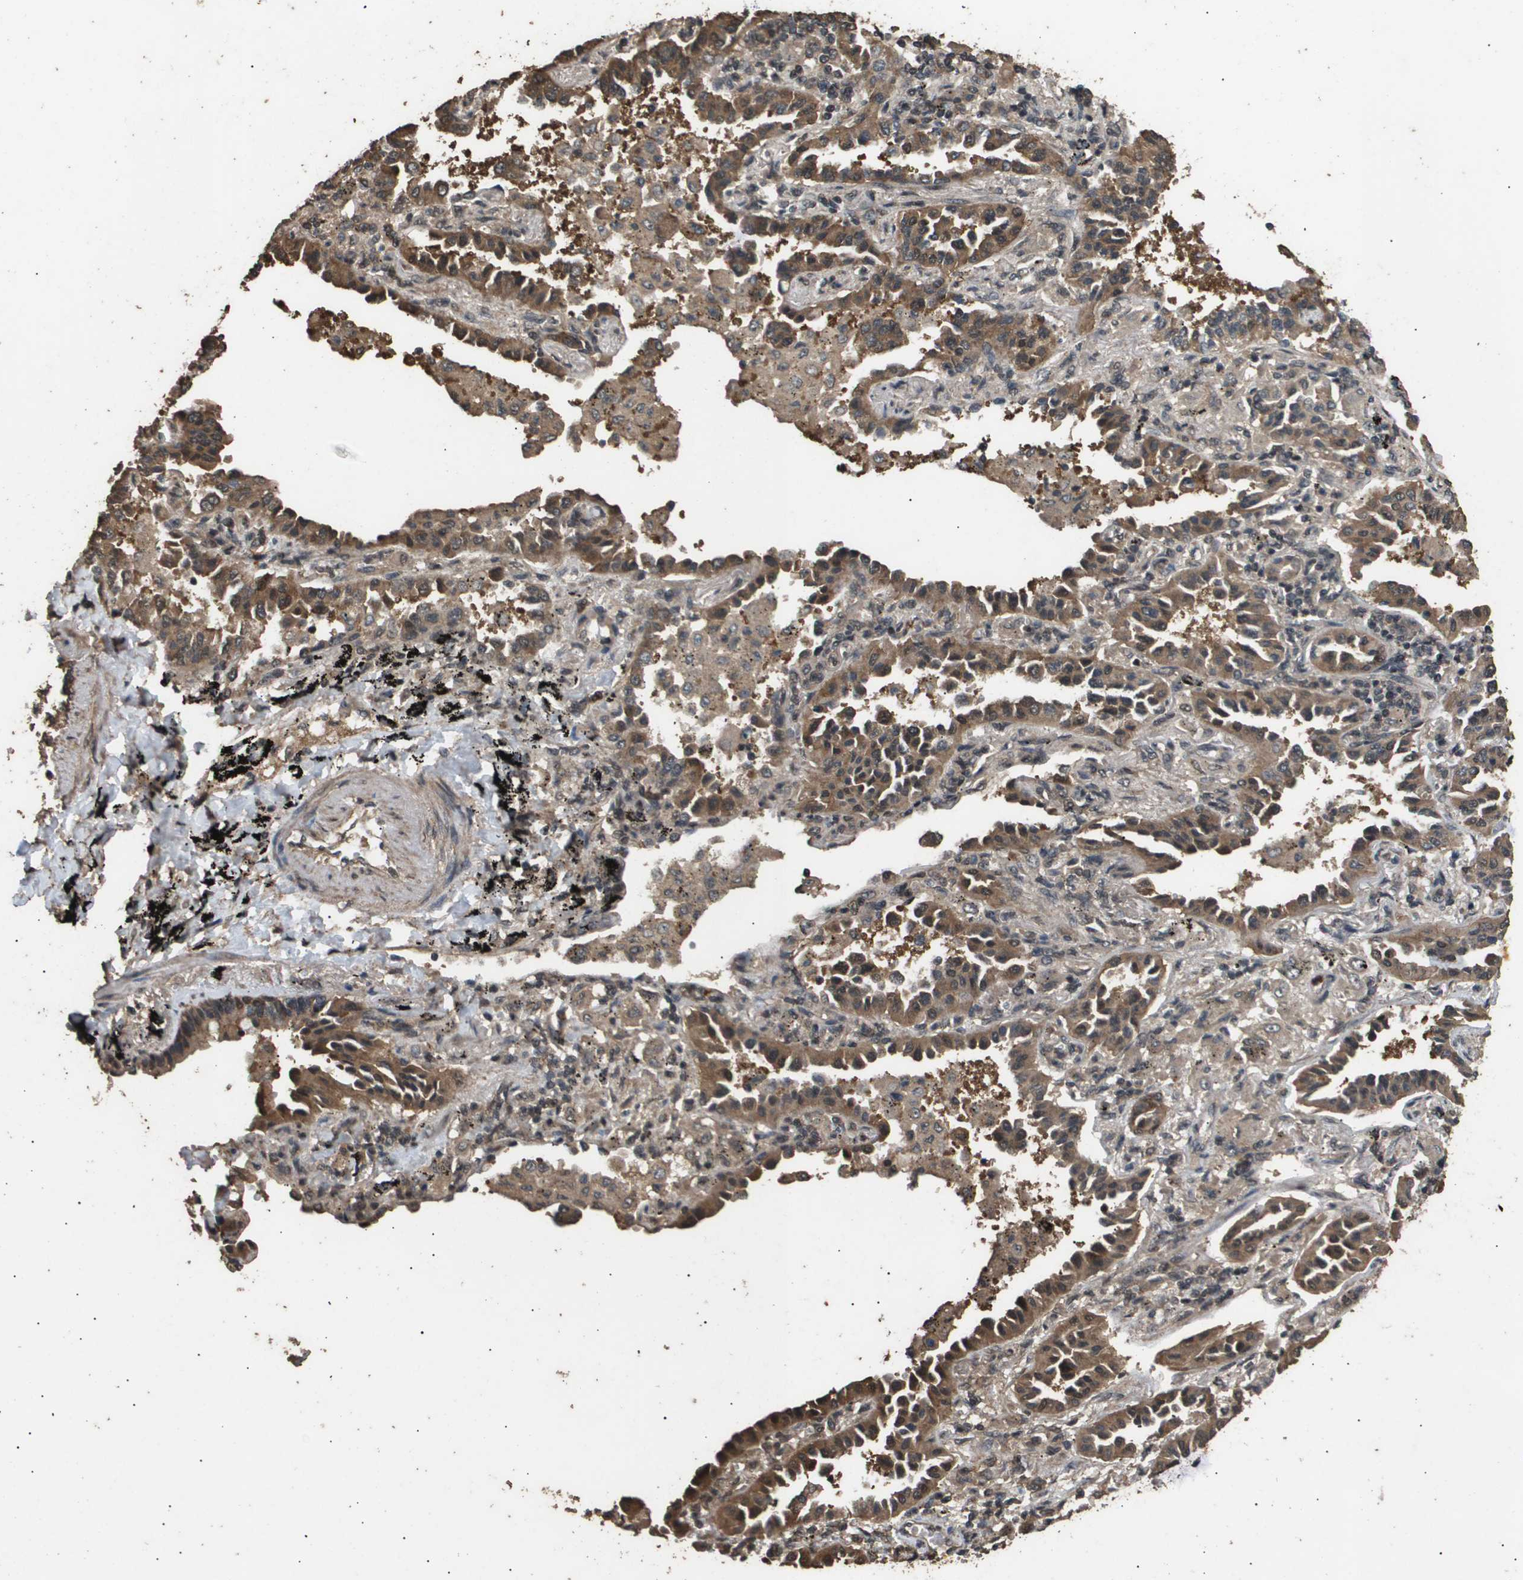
{"staining": {"intensity": "moderate", "quantity": ">75%", "location": "cytoplasmic/membranous"}, "tissue": "lung cancer", "cell_type": "Tumor cells", "image_type": "cancer", "snomed": [{"axis": "morphology", "description": "Normal tissue, NOS"}, {"axis": "morphology", "description": "Adenocarcinoma, NOS"}, {"axis": "topography", "description": "Lung"}], "caption": "Adenocarcinoma (lung) tissue shows moderate cytoplasmic/membranous expression in about >75% of tumor cells", "gene": "ING1", "patient": {"sex": "male", "age": 59}}